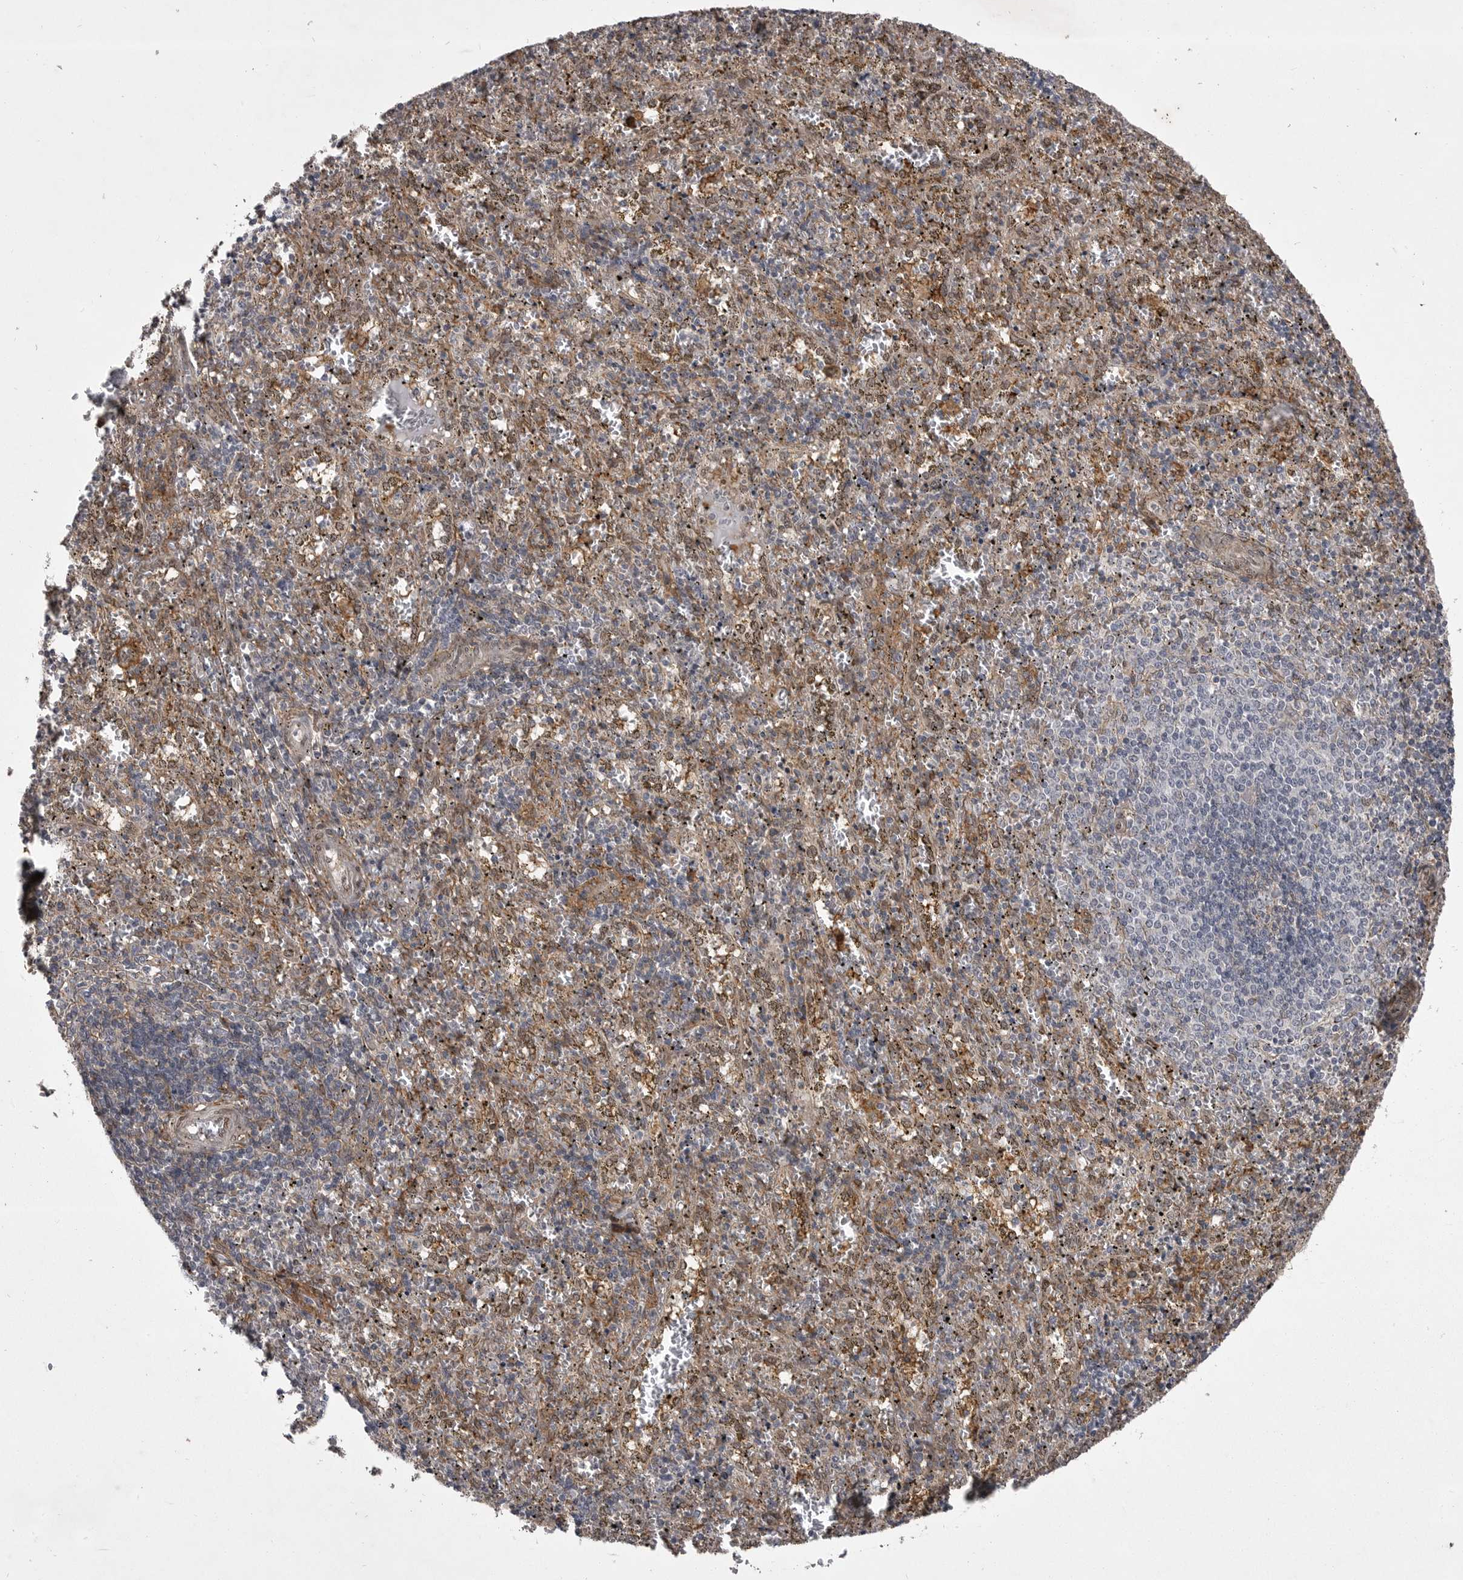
{"staining": {"intensity": "moderate", "quantity": "25%-75%", "location": "cytoplasmic/membranous"}, "tissue": "spleen", "cell_type": "Cells in red pulp", "image_type": "normal", "snomed": [{"axis": "morphology", "description": "Normal tissue, NOS"}, {"axis": "topography", "description": "Spleen"}], "caption": "Unremarkable spleen was stained to show a protein in brown. There is medium levels of moderate cytoplasmic/membranous positivity in approximately 25%-75% of cells in red pulp.", "gene": "ABL1", "patient": {"sex": "male", "age": 11}}